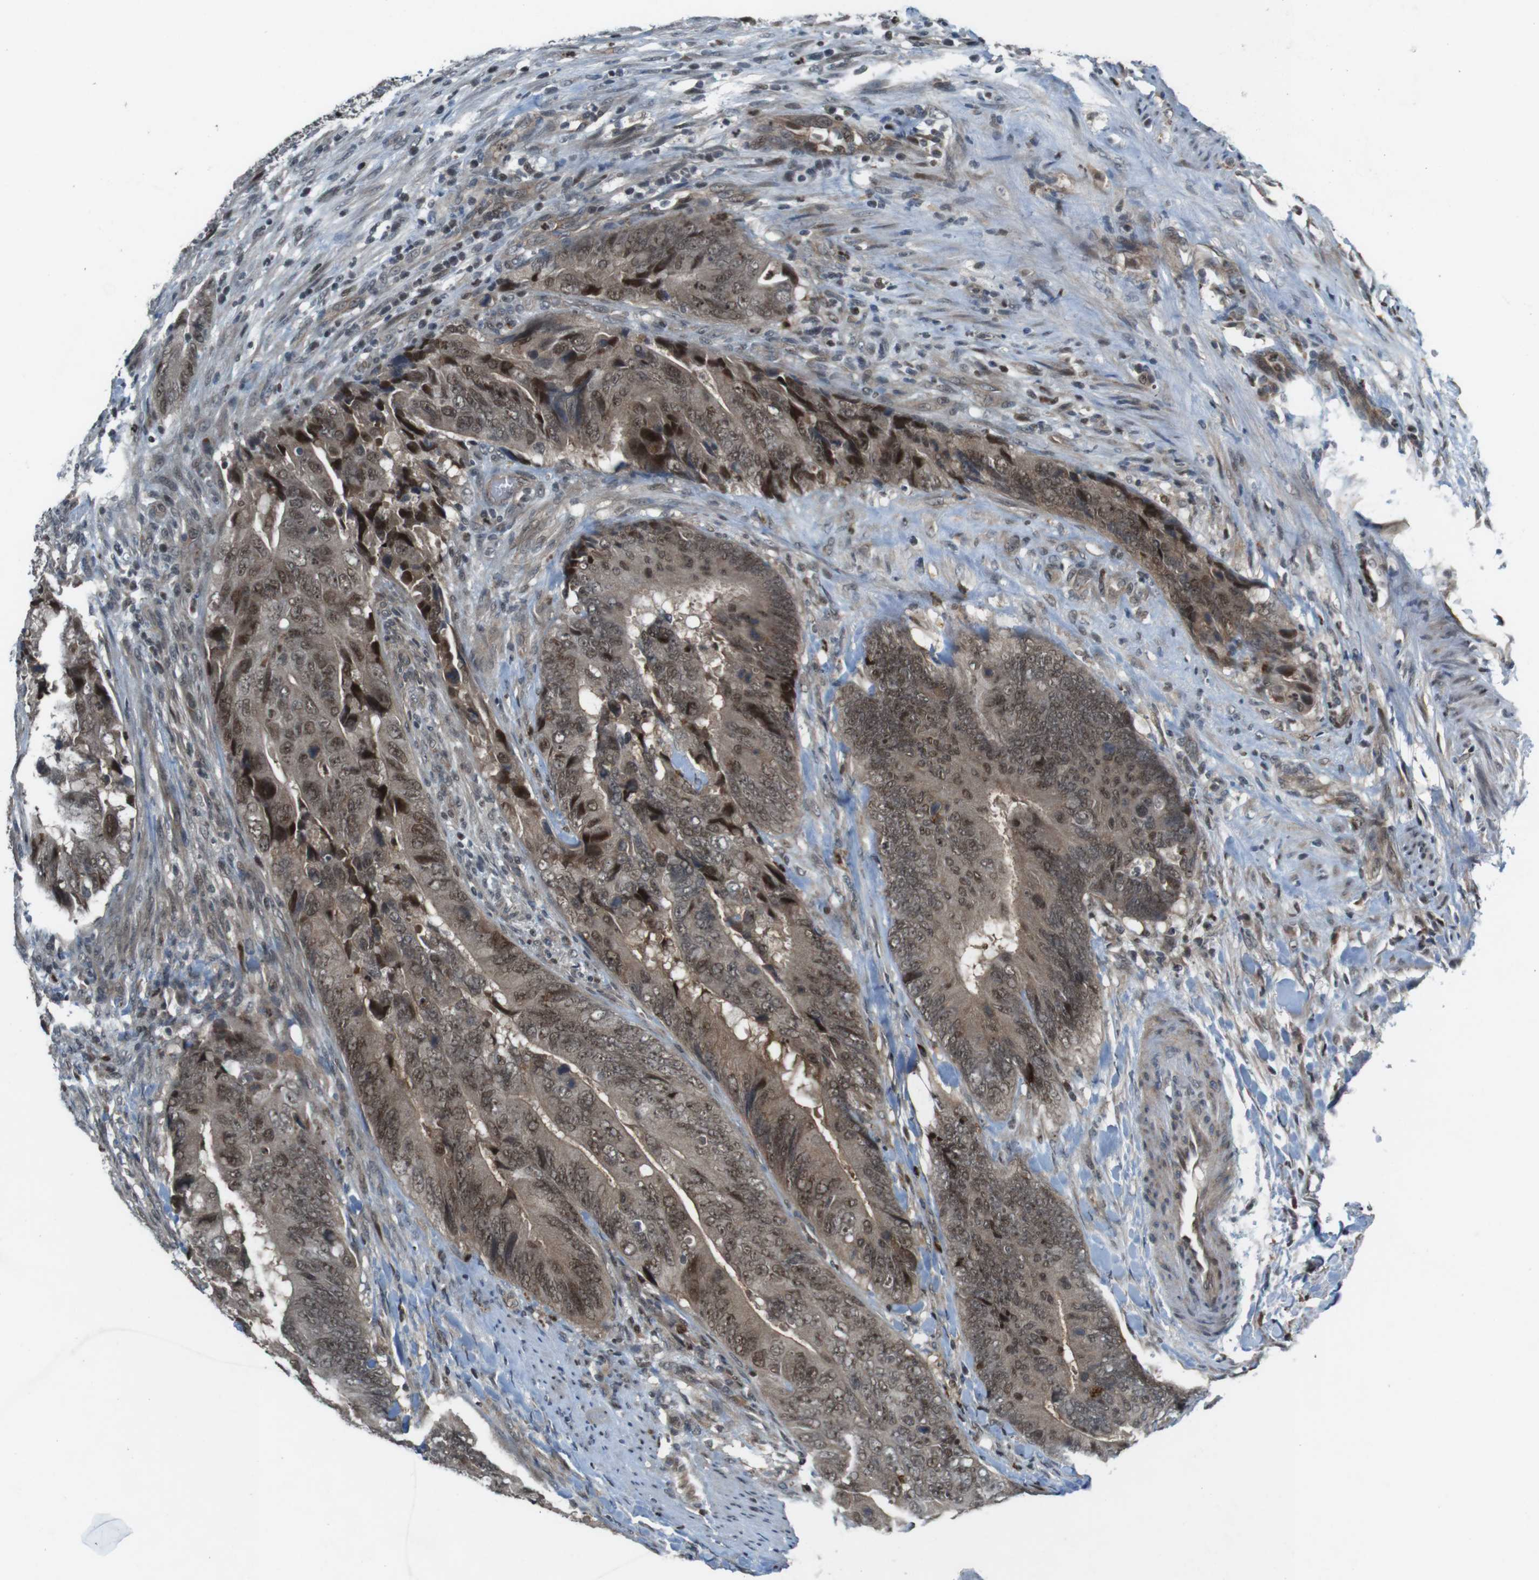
{"staining": {"intensity": "strong", "quantity": ">75%", "location": "cytoplasmic/membranous,nuclear"}, "tissue": "colorectal cancer", "cell_type": "Tumor cells", "image_type": "cancer", "snomed": [{"axis": "morphology", "description": "Normal tissue, NOS"}, {"axis": "morphology", "description": "Adenocarcinoma, NOS"}, {"axis": "topography", "description": "Colon"}], "caption": "IHC micrograph of neoplastic tissue: colorectal cancer stained using immunohistochemistry reveals high levels of strong protein expression localized specifically in the cytoplasmic/membranous and nuclear of tumor cells, appearing as a cytoplasmic/membranous and nuclear brown color.", "gene": "MAPKAPK5", "patient": {"sex": "male", "age": 56}}